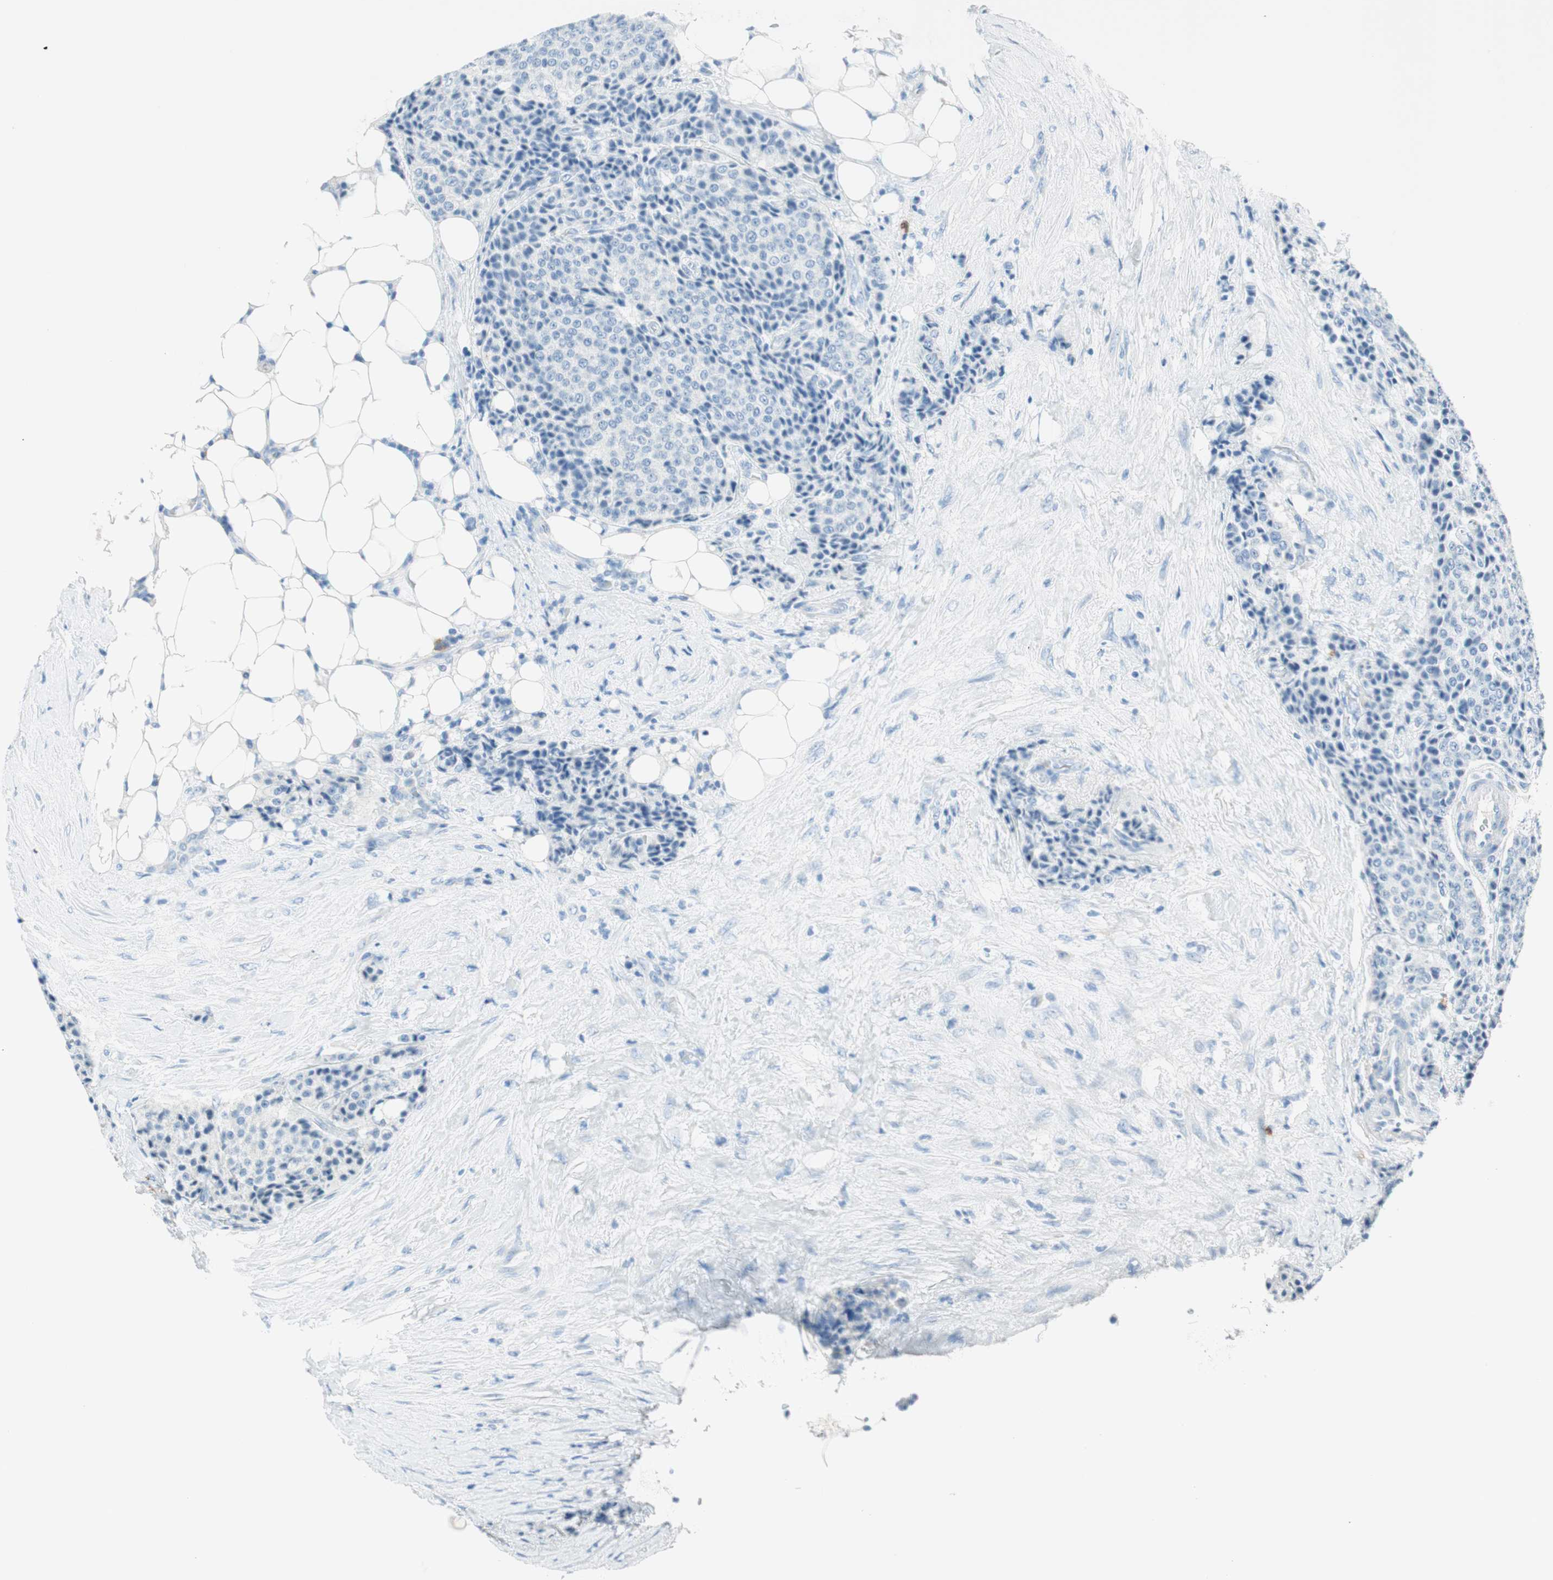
{"staining": {"intensity": "negative", "quantity": "none", "location": "none"}, "tissue": "carcinoid", "cell_type": "Tumor cells", "image_type": "cancer", "snomed": [{"axis": "morphology", "description": "Carcinoid, malignant, NOS"}, {"axis": "topography", "description": "Colon"}], "caption": "This is an immunohistochemistry (IHC) micrograph of human carcinoid (malignant). There is no staining in tumor cells.", "gene": "TNFRSF13C", "patient": {"sex": "female", "age": 61}}